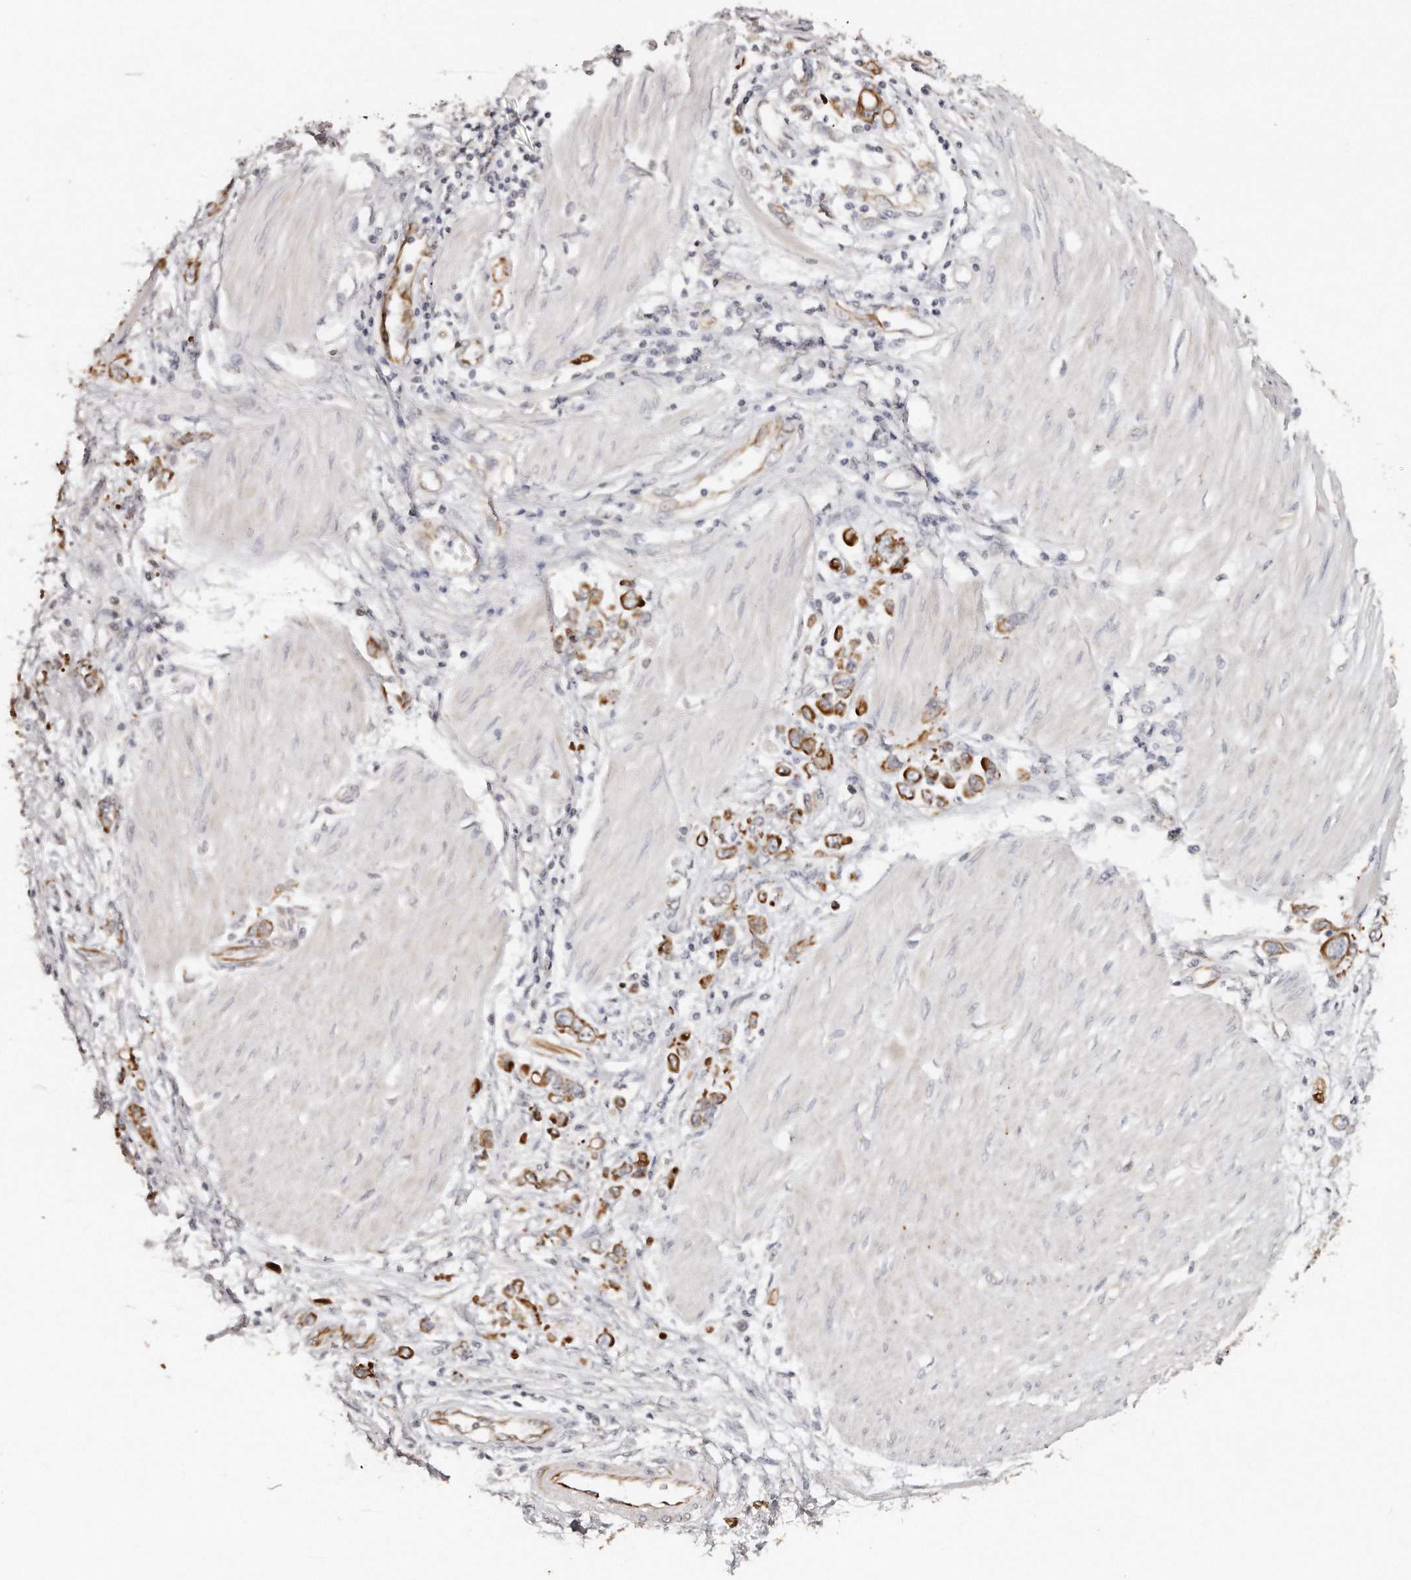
{"staining": {"intensity": "strong", "quantity": ">75%", "location": "cytoplasmic/membranous"}, "tissue": "stomach cancer", "cell_type": "Tumor cells", "image_type": "cancer", "snomed": [{"axis": "morphology", "description": "Adenocarcinoma, NOS"}, {"axis": "topography", "description": "Stomach"}], "caption": "An image of human stomach adenocarcinoma stained for a protein exhibits strong cytoplasmic/membranous brown staining in tumor cells.", "gene": "ZYG11A", "patient": {"sex": "female", "age": 76}}